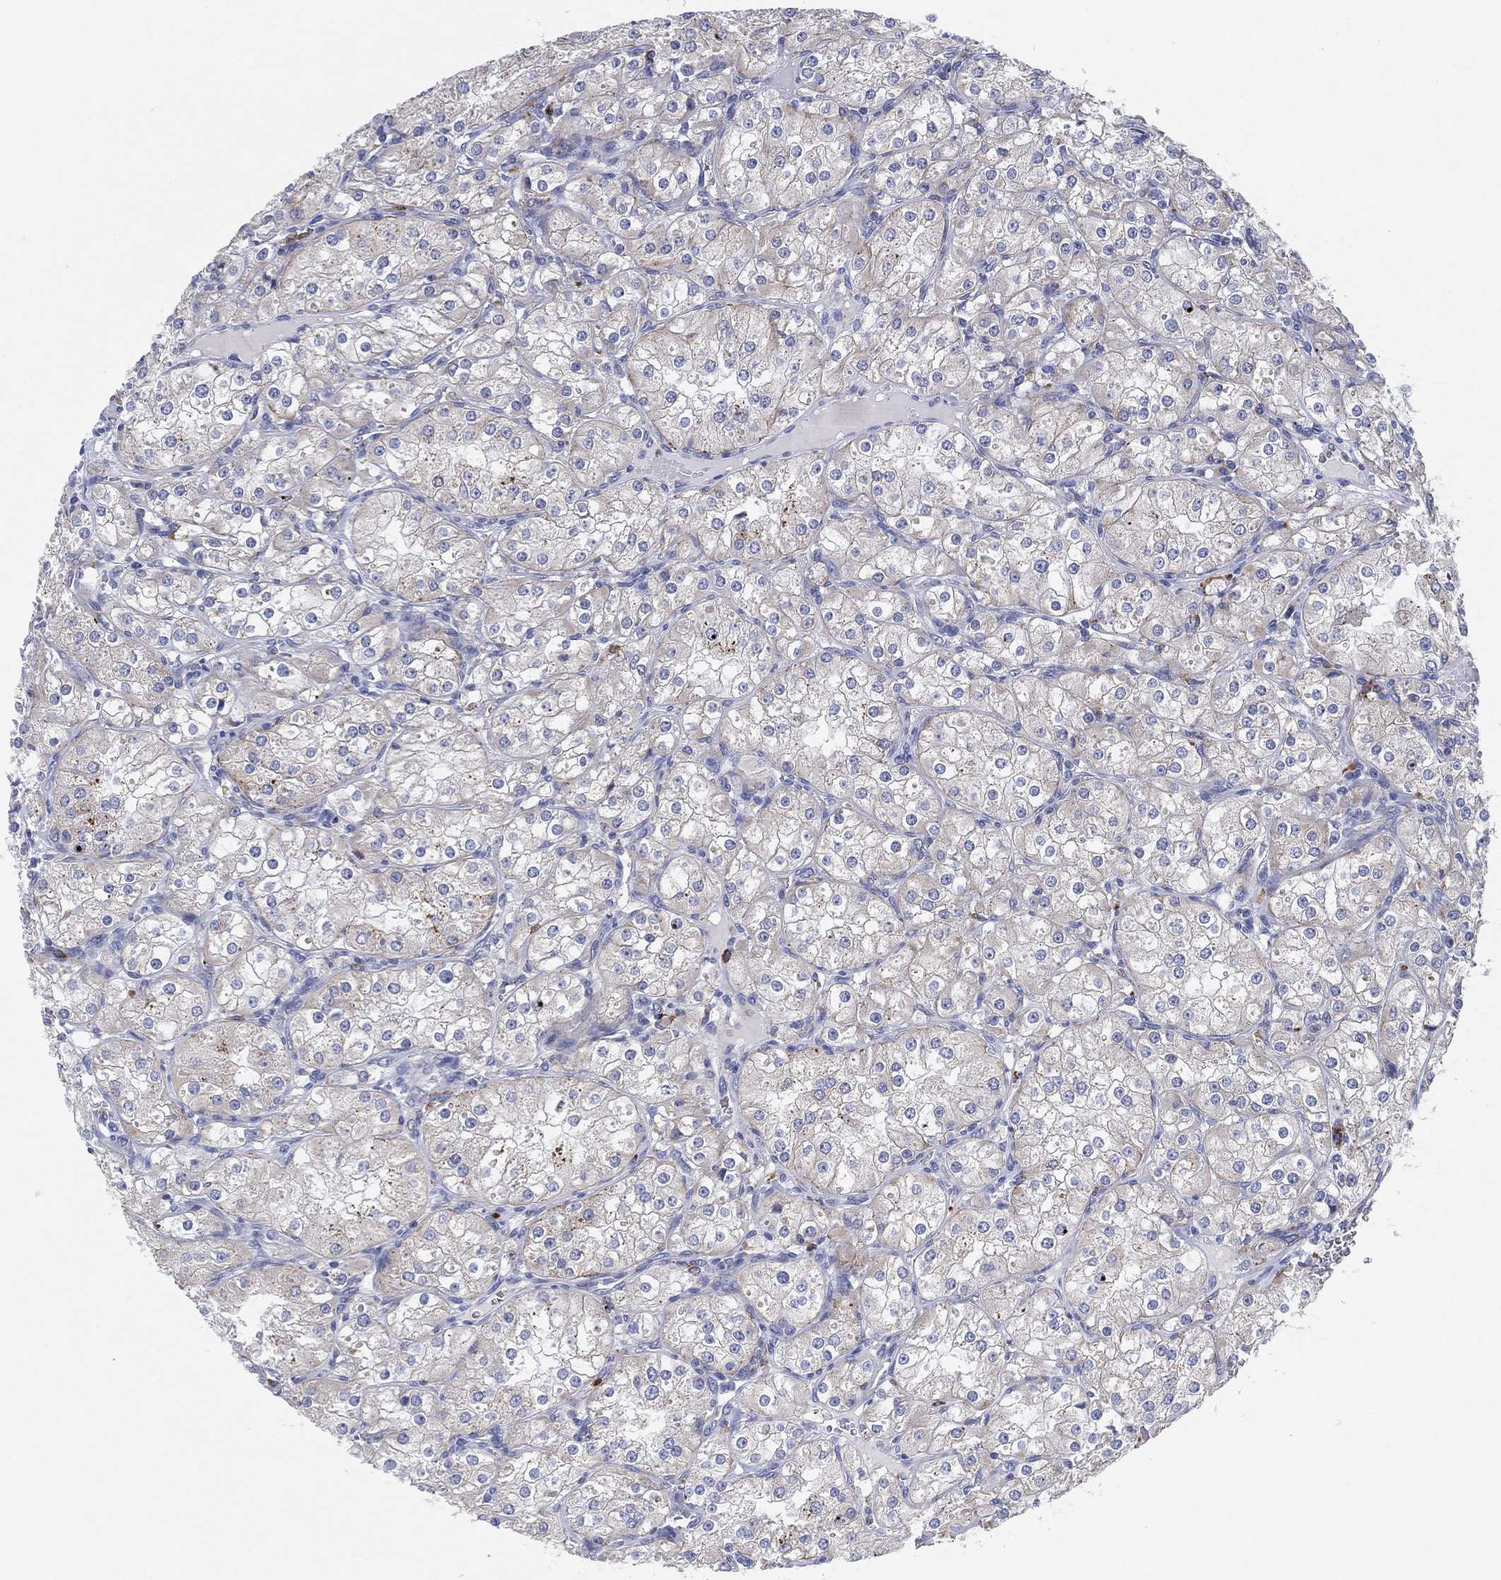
{"staining": {"intensity": "negative", "quantity": "none", "location": "none"}, "tissue": "renal cancer", "cell_type": "Tumor cells", "image_type": "cancer", "snomed": [{"axis": "morphology", "description": "Adenocarcinoma, NOS"}, {"axis": "topography", "description": "Kidney"}], "caption": "Tumor cells are negative for brown protein staining in renal cancer. The staining is performed using DAB brown chromogen with nuclei counter-stained in using hematoxylin.", "gene": "GALNS", "patient": {"sex": "male", "age": 77}}